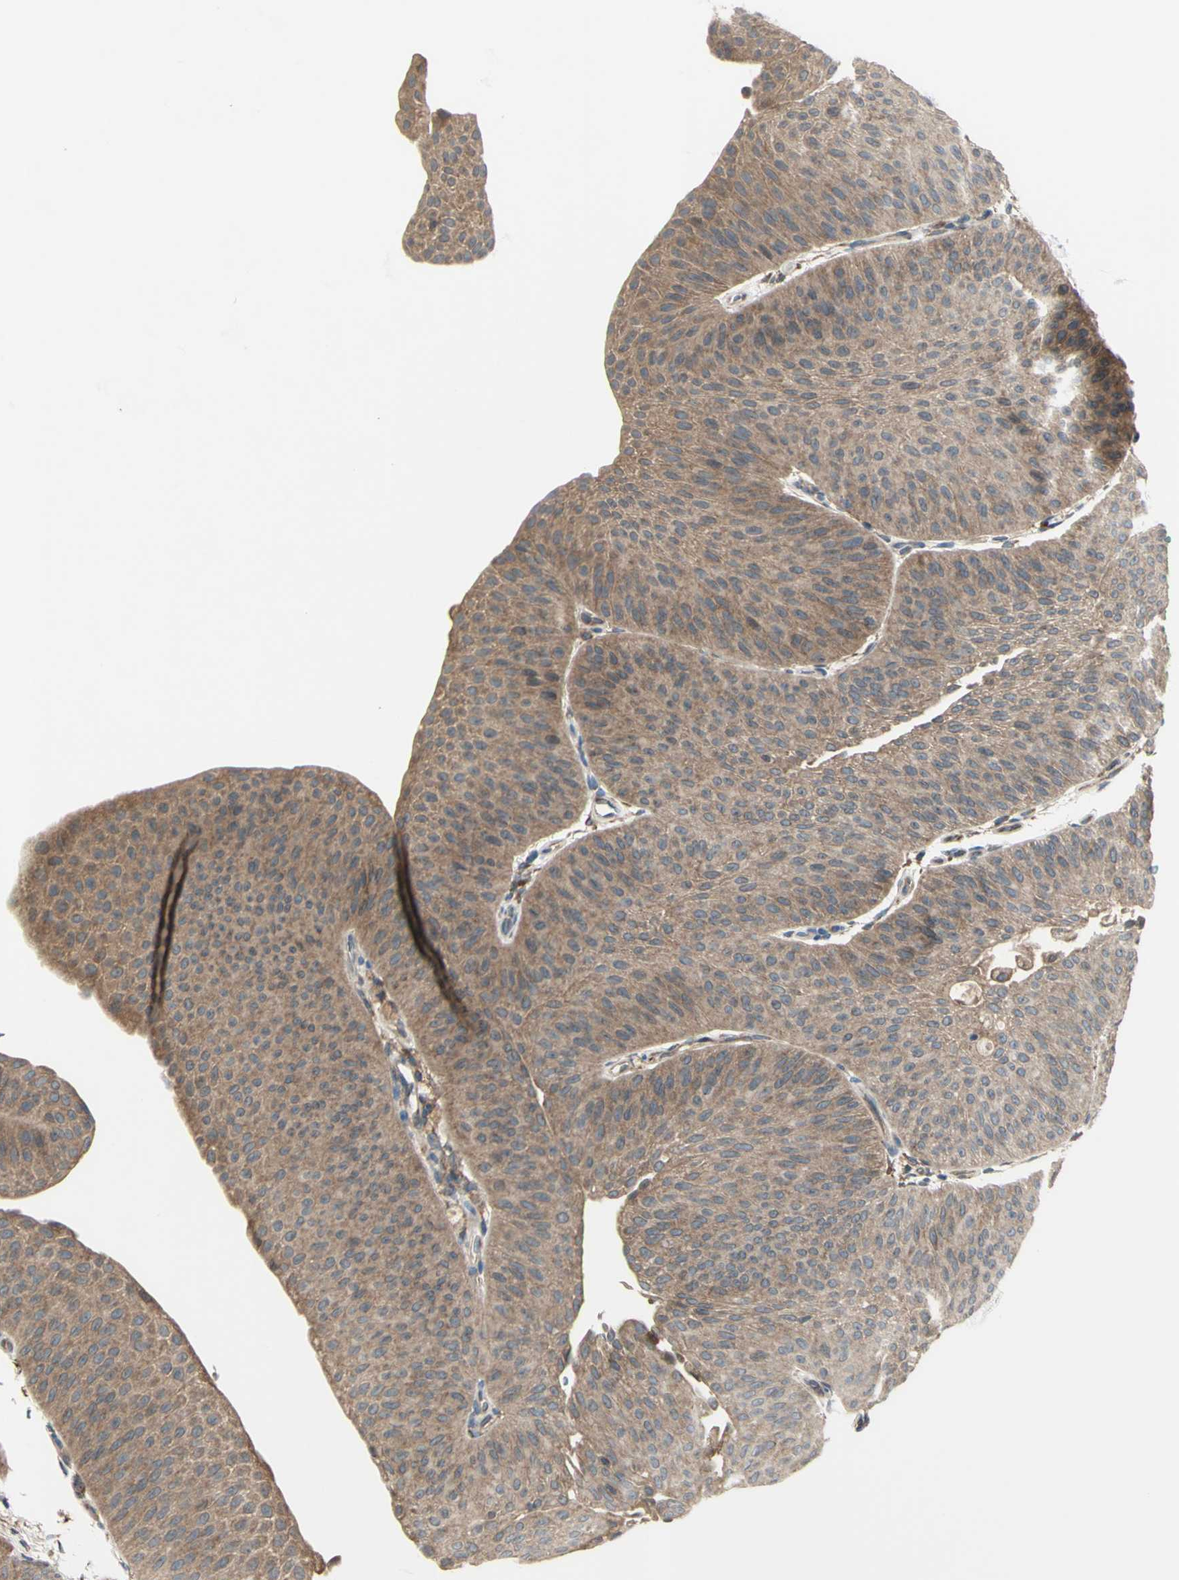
{"staining": {"intensity": "moderate", "quantity": ">75%", "location": "cytoplasmic/membranous"}, "tissue": "urothelial cancer", "cell_type": "Tumor cells", "image_type": "cancer", "snomed": [{"axis": "morphology", "description": "Urothelial carcinoma, Low grade"}, {"axis": "topography", "description": "Urinary bladder"}], "caption": "Tumor cells show medium levels of moderate cytoplasmic/membranous staining in approximately >75% of cells in human urothelial cancer.", "gene": "IGSF9B", "patient": {"sex": "female", "age": 60}}